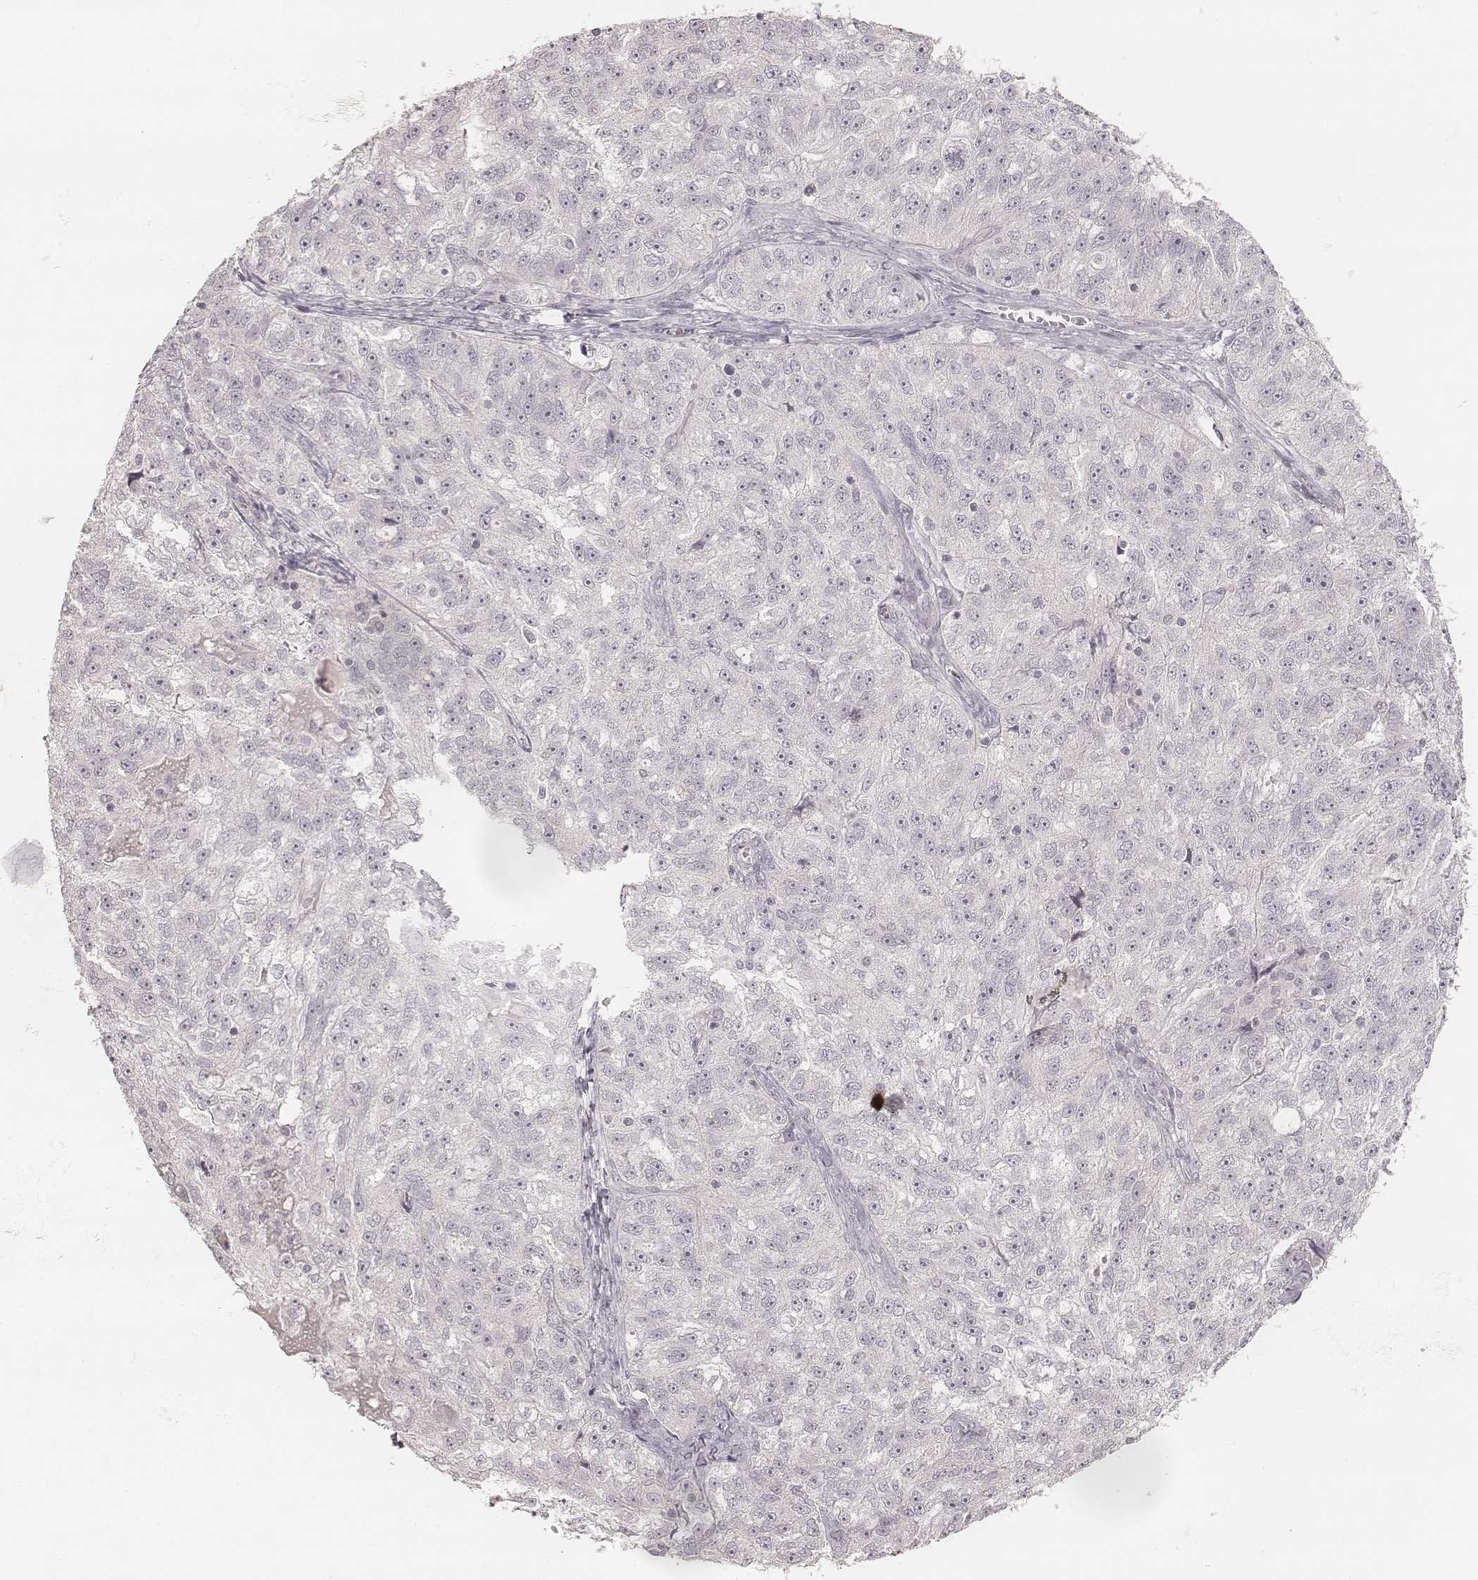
{"staining": {"intensity": "negative", "quantity": "none", "location": "none"}, "tissue": "ovarian cancer", "cell_type": "Tumor cells", "image_type": "cancer", "snomed": [{"axis": "morphology", "description": "Cystadenocarcinoma, serous, NOS"}, {"axis": "topography", "description": "Ovary"}], "caption": "A micrograph of serous cystadenocarcinoma (ovarian) stained for a protein reveals no brown staining in tumor cells.", "gene": "ACACB", "patient": {"sex": "female", "age": 51}}